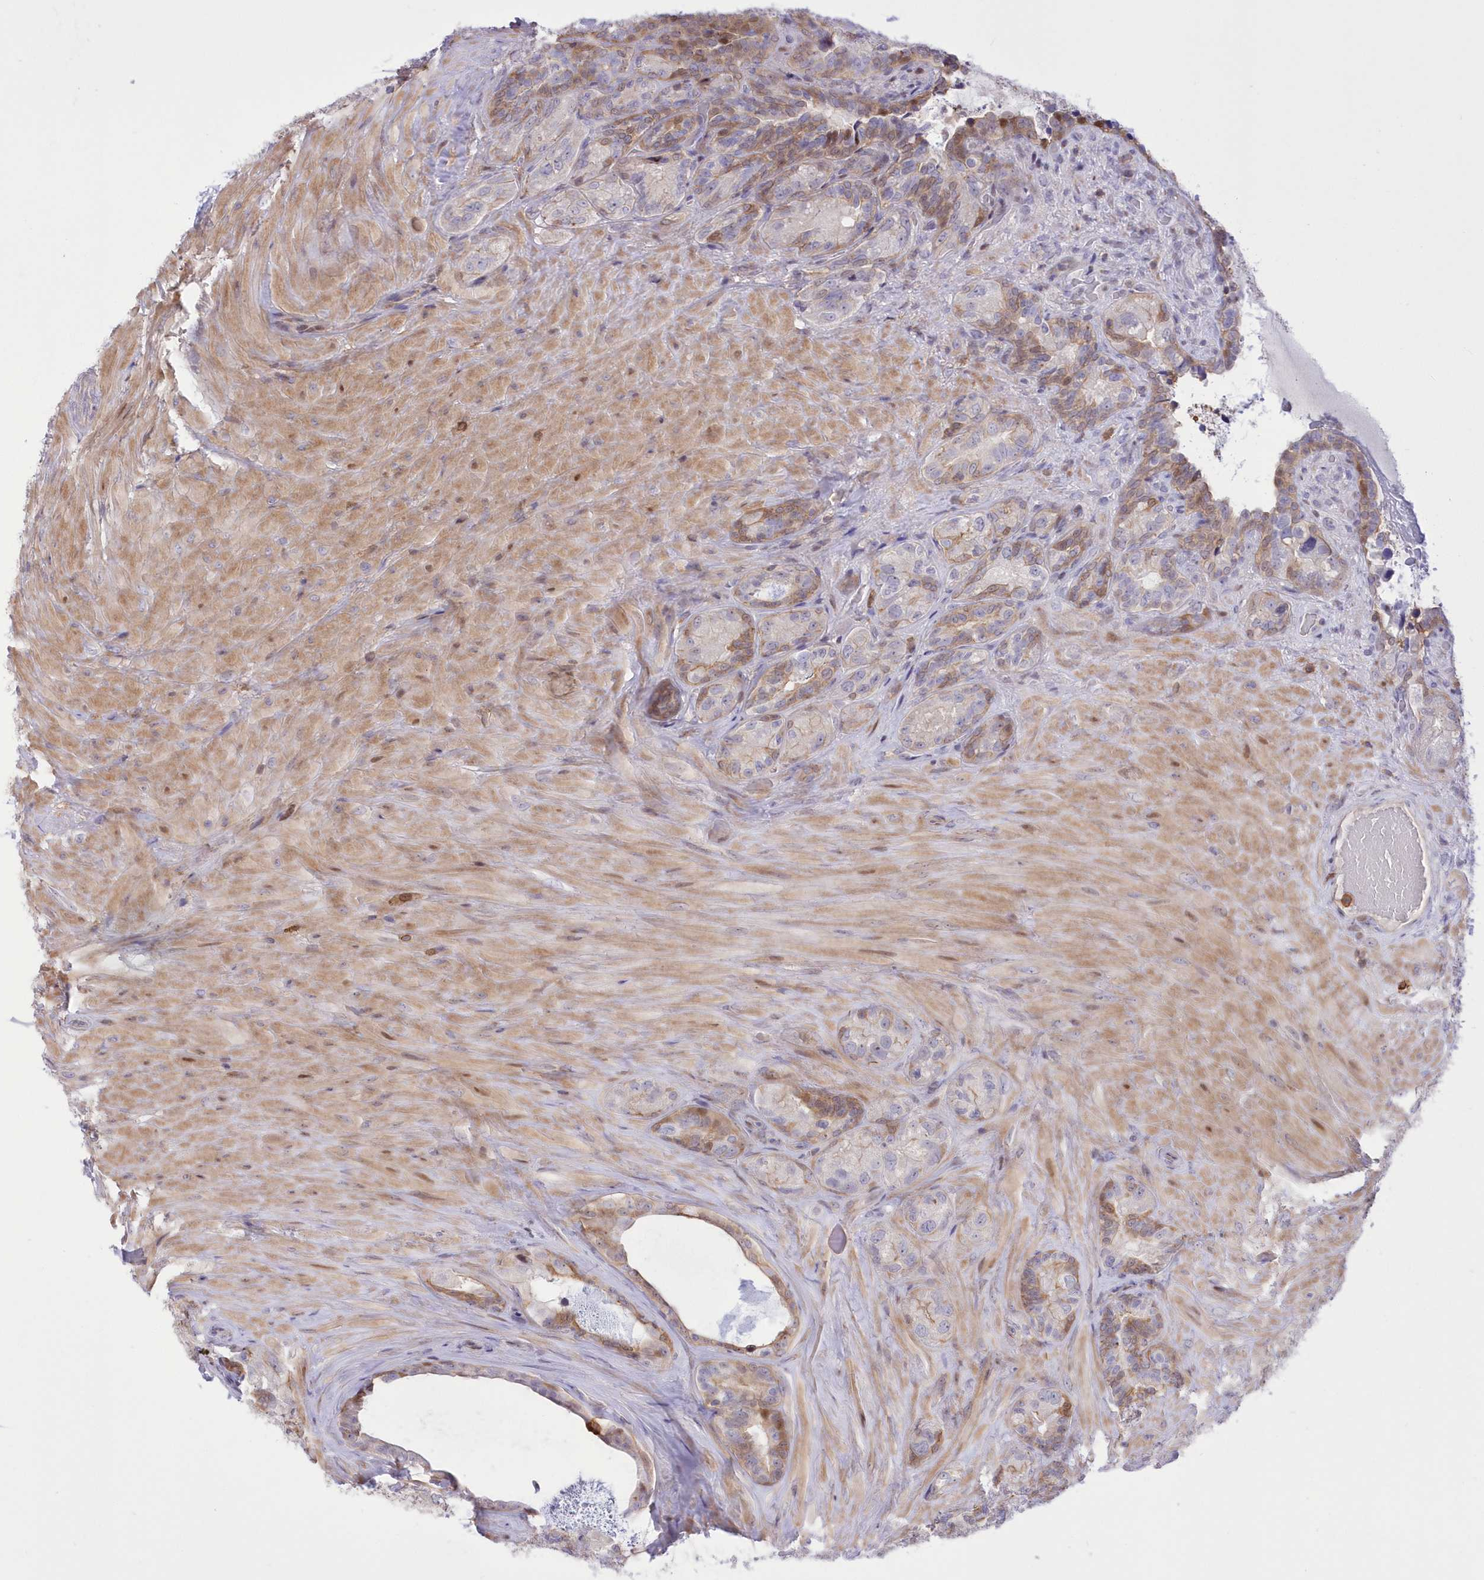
{"staining": {"intensity": "moderate", "quantity": "25%-75%", "location": "cytoplasmic/membranous,nuclear"}, "tissue": "seminal vesicle", "cell_type": "Glandular cells", "image_type": "normal", "snomed": [{"axis": "morphology", "description": "Normal tissue, NOS"}, {"axis": "topography", "description": "Seminal veicle"}, {"axis": "topography", "description": "Peripheral nerve tissue"}], "caption": "Protein staining of unremarkable seminal vesicle exhibits moderate cytoplasmic/membranous,nuclear positivity in about 25%-75% of glandular cells. (IHC, brightfield microscopy, high magnification).", "gene": "RNPEPL1", "patient": {"sex": "male", "age": 67}}